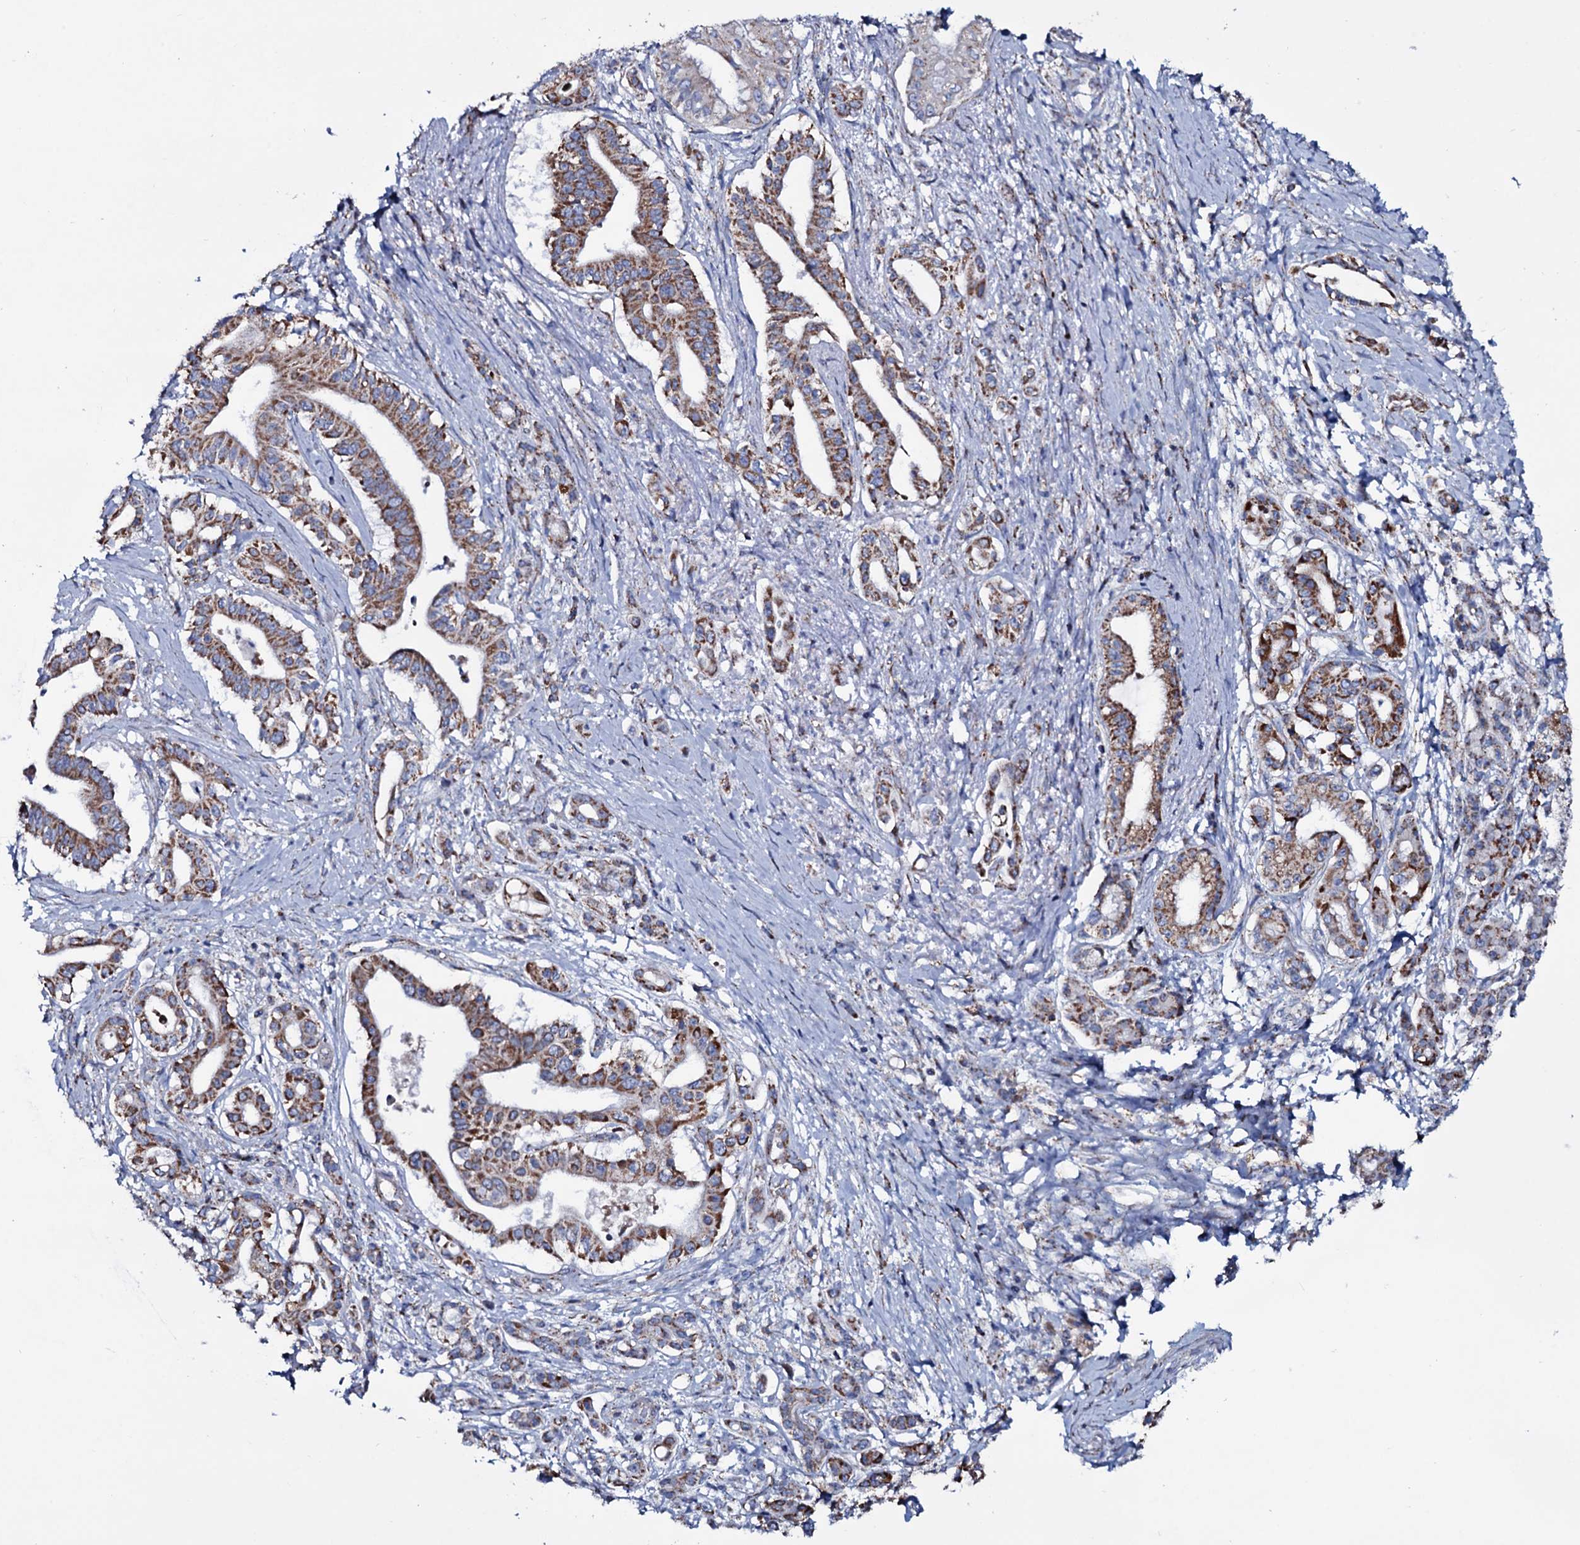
{"staining": {"intensity": "strong", "quantity": ">75%", "location": "cytoplasmic/membranous"}, "tissue": "pancreatic cancer", "cell_type": "Tumor cells", "image_type": "cancer", "snomed": [{"axis": "morphology", "description": "Adenocarcinoma, NOS"}, {"axis": "topography", "description": "Pancreas"}], "caption": "Protein expression analysis of human pancreatic cancer reveals strong cytoplasmic/membranous staining in about >75% of tumor cells.", "gene": "MRPS35", "patient": {"sex": "female", "age": 77}}